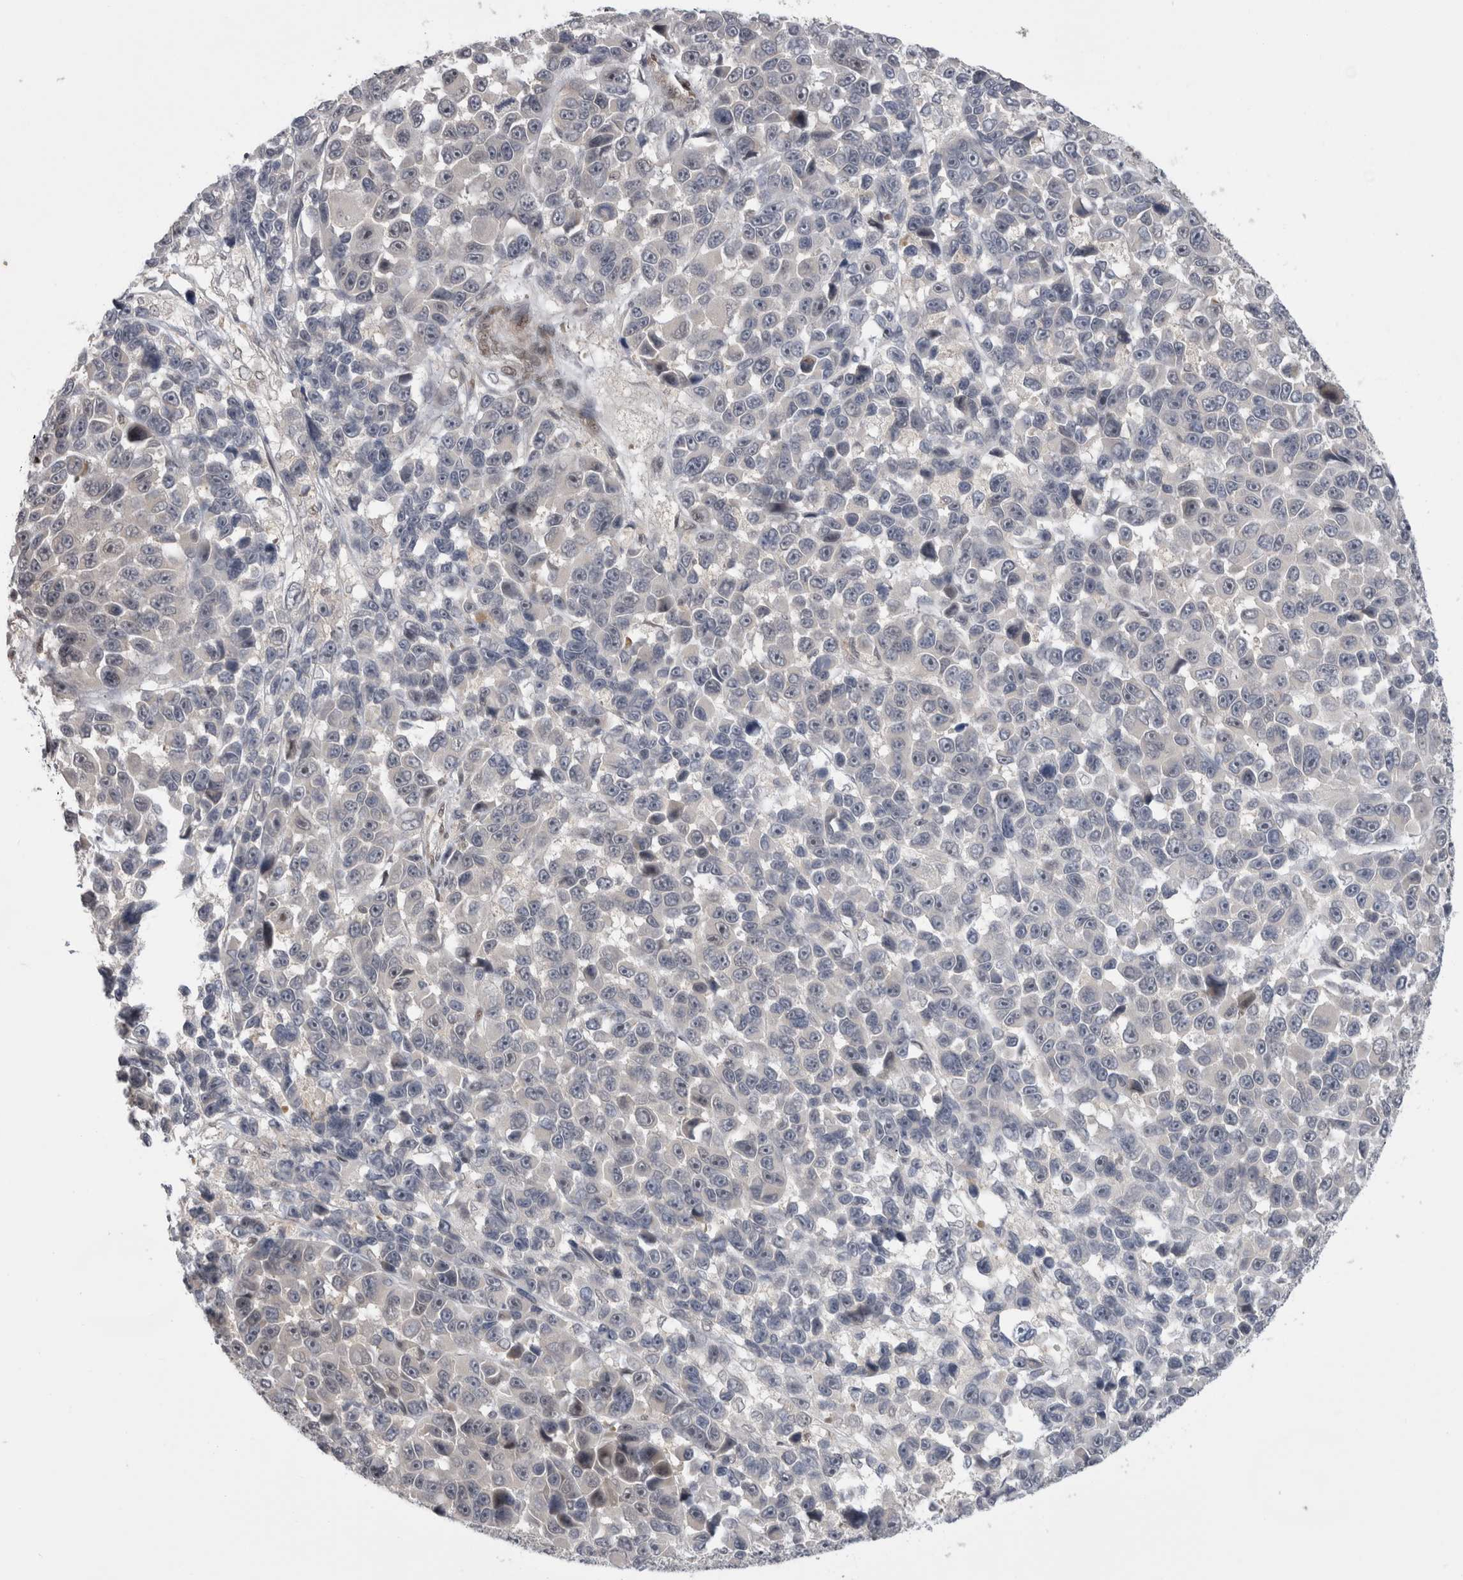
{"staining": {"intensity": "negative", "quantity": "none", "location": "none"}, "tissue": "melanoma", "cell_type": "Tumor cells", "image_type": "cancer", "snomed": [{"axis": "morphology", "description": "Malignant melanoma, NOS"}, {"axis": "topography", "description": "Skin"}], "caption": "Tumor cells show no significant positivity in malignant melanoma. (DAB immunohistochemistry with hematoxylin counter stain).", "gene": "MTBP", "patient": {"sex": "male", "age": 53}}